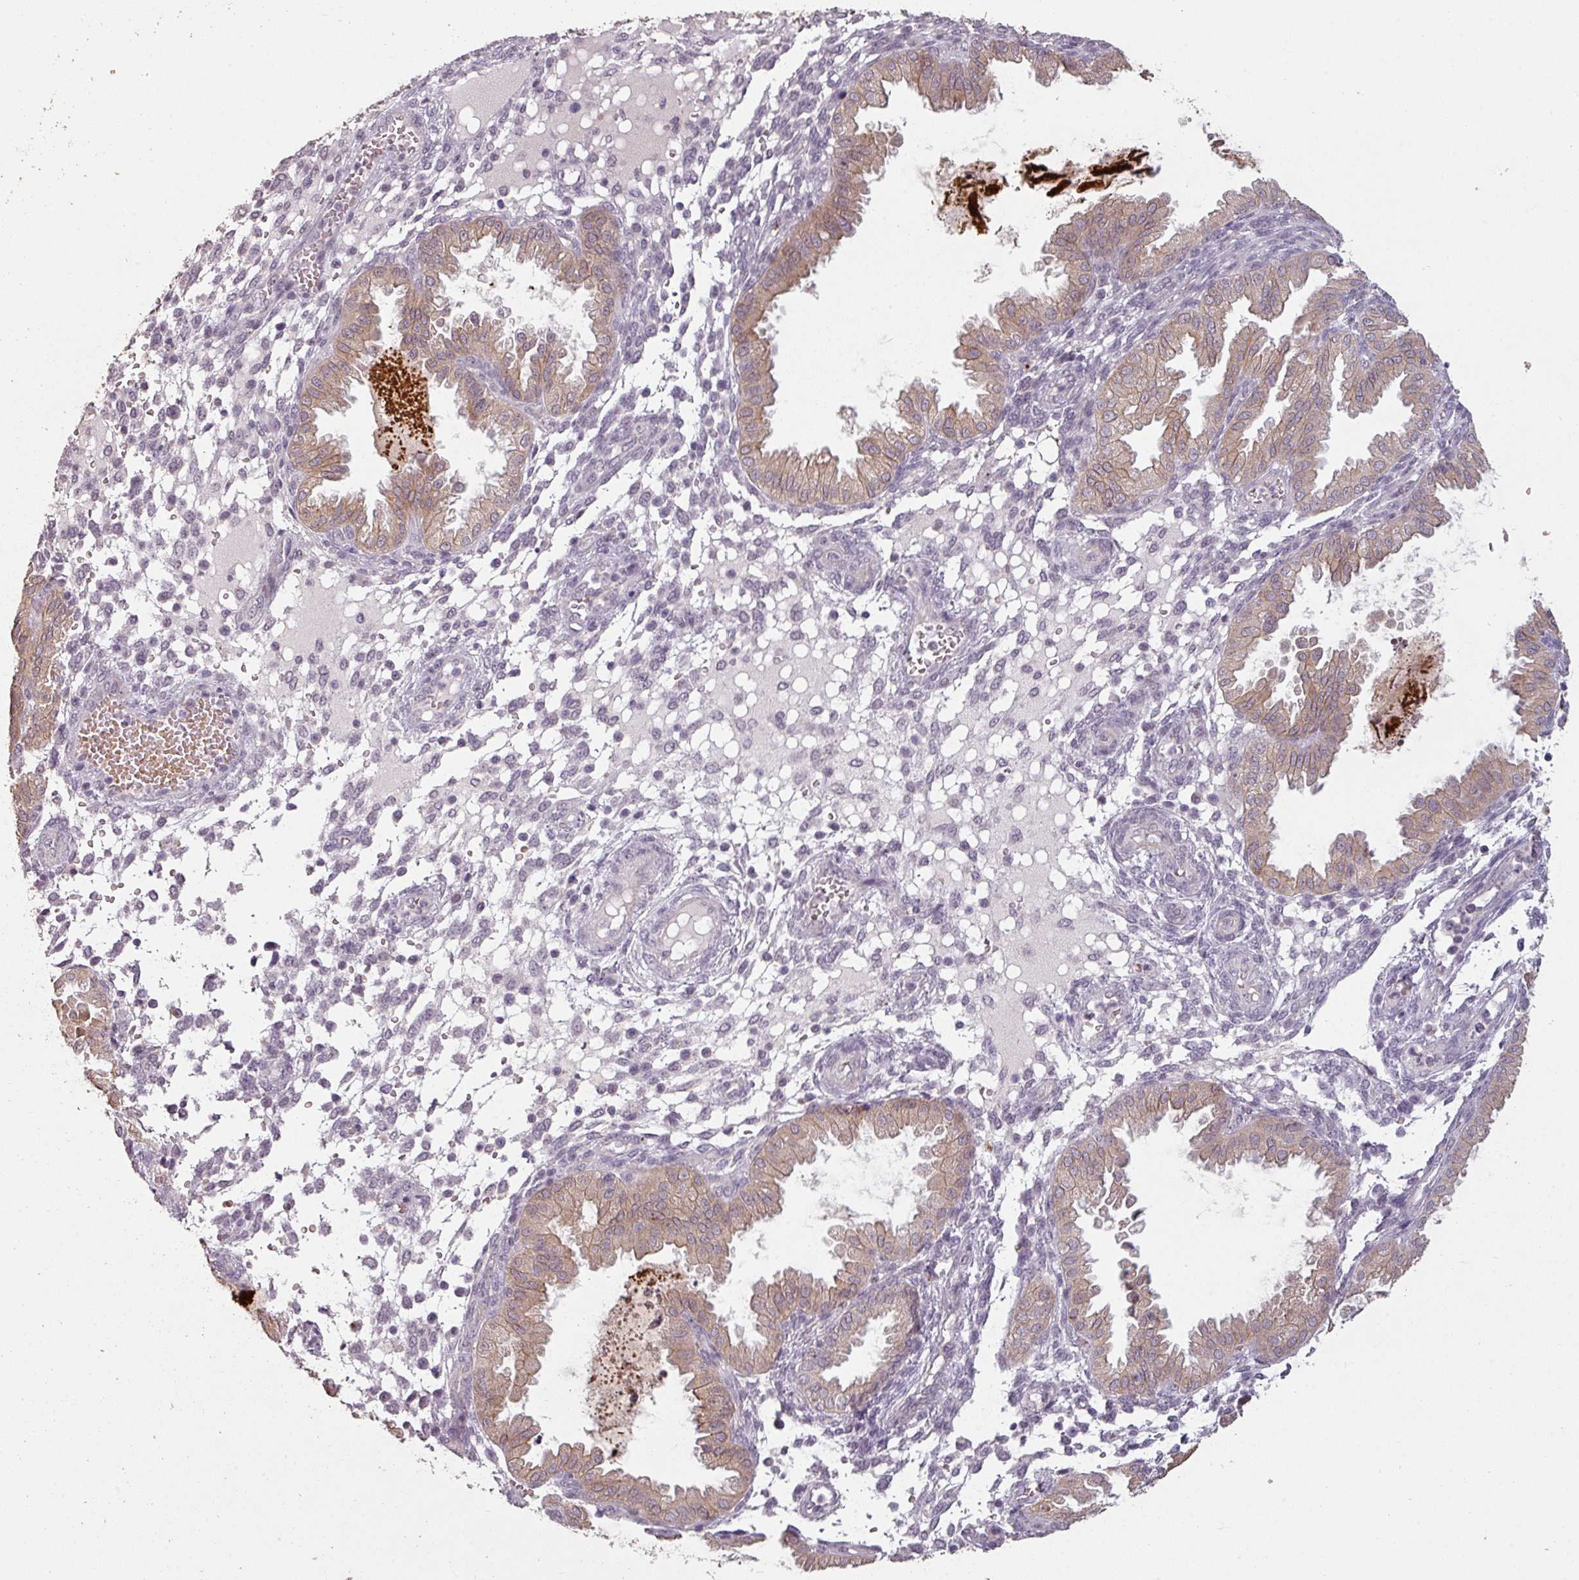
{"staining": {"intensity": "negative", "quantity": "none", "location": "none"}, "tissue": "endometrium", "cell_type": "Cells in endometrial stroma", "image_type": "normal", "snomed": [{"axis": "morphology", "description": "Normal tissue, NOS"}, {"axis": "topography", "description": "Endometrium"}], "caption": "Cells in endometrial stroma are negative for protein expression in benign human endometrium. The staining was performed using DAB (3,3'-diaminobenzidine) to visualize the protein expression in brown, while the nuclei were stained in blue with hematoxylin (Magnification: 20x).", "gene": "LYPLA1", "patient": {"sex": "female", "age": 33}}